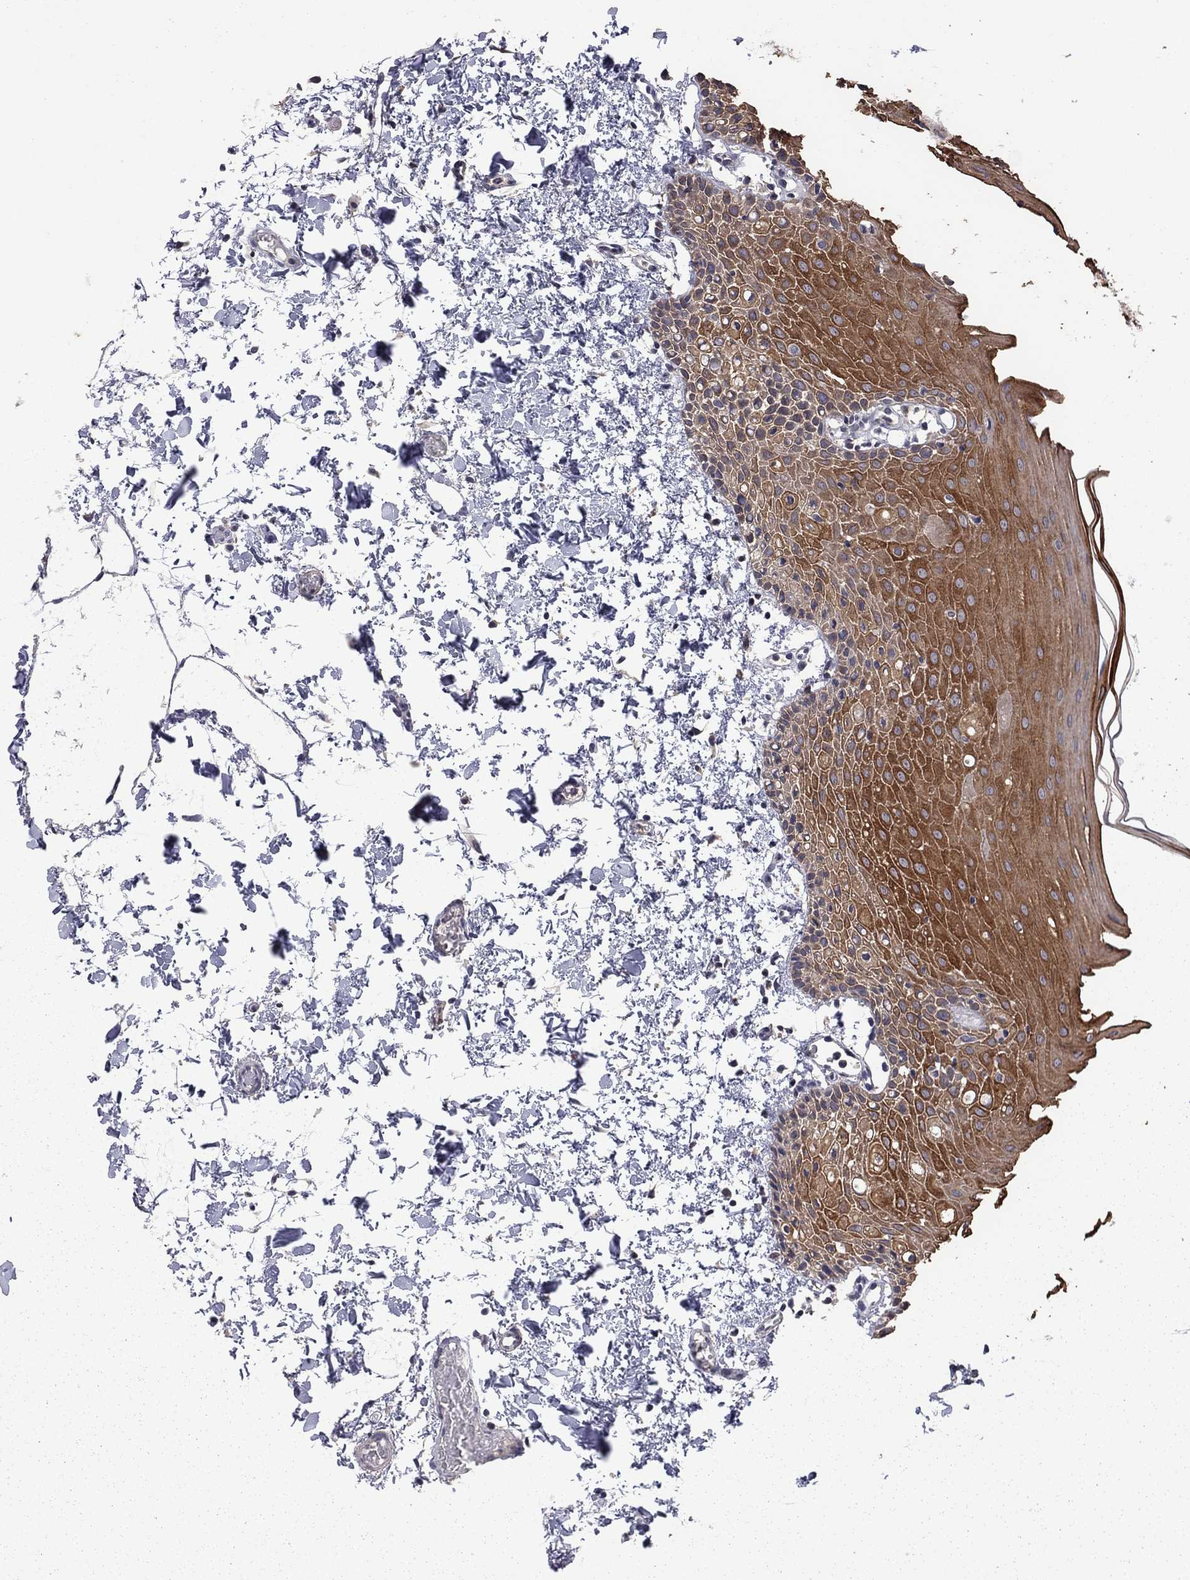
{"staining": {"intensity": "strong", "quantity": "25%-75%", "location": "cytoplasmic/membranous"}, "tissue": "oral mucosa", "cell_type": "Squamous epithelial cells", "image_type": "normal", "snomed": [{"axis": "morphology", "description": "Normal tissue, NOS"}, {"axis": "topography", "description": "Oral tissue"}], "caption": "Unremarkable oral mucosa was stained to show a protein in brown. There is high levels of strong cytoplasmic/membranous positivity in approximately 25%-75% of squamous epithelial cells. (IHC, brightfield microscopy, high magnification).", "gene": "TSNARE1", "patient": {"sex": "male", "age": 81}}